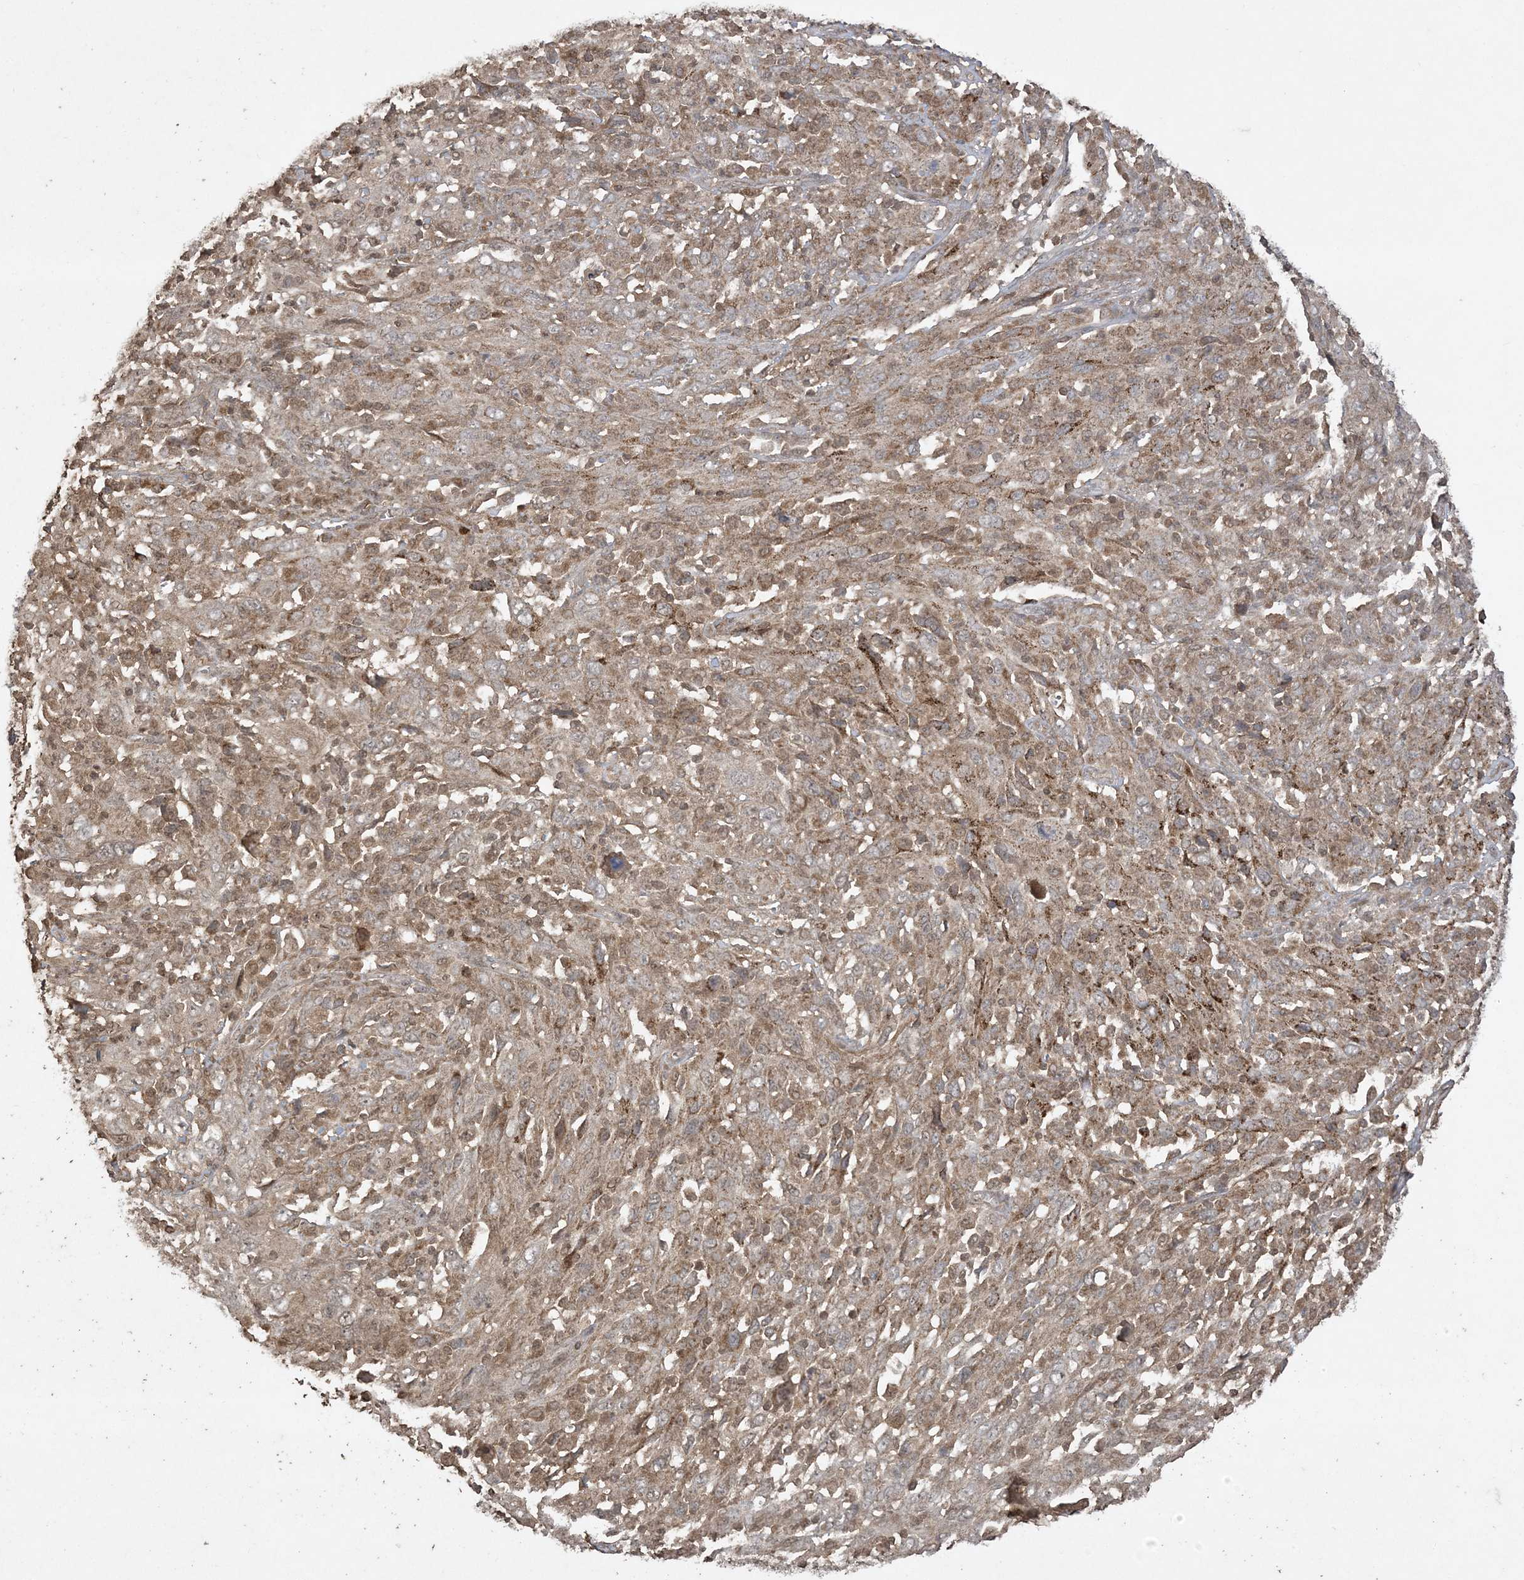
{"staining": {"intensity": "weak", "quantity": "25%-75%", "location": "cytoplasmic/membranous"}, "tissue": "cervical cancer", "cell_type": "Tumor cells", "image_type": "cancer", "snomed": [{"axis": "morphology", "description": "Squamous cell carcinoma, NOS"}, {"axis": "topography", "description": "Cervix"}], "caption": "Cervical cancer (squamous cell carcinoma) was stained to show a protein in brown. There is low levels of weak cytoplasmic/membranous positivity in about 25%-75% of tumor cells.", "gene": "EFCAB8", "patient": {"sex": "female", "age": 46}}